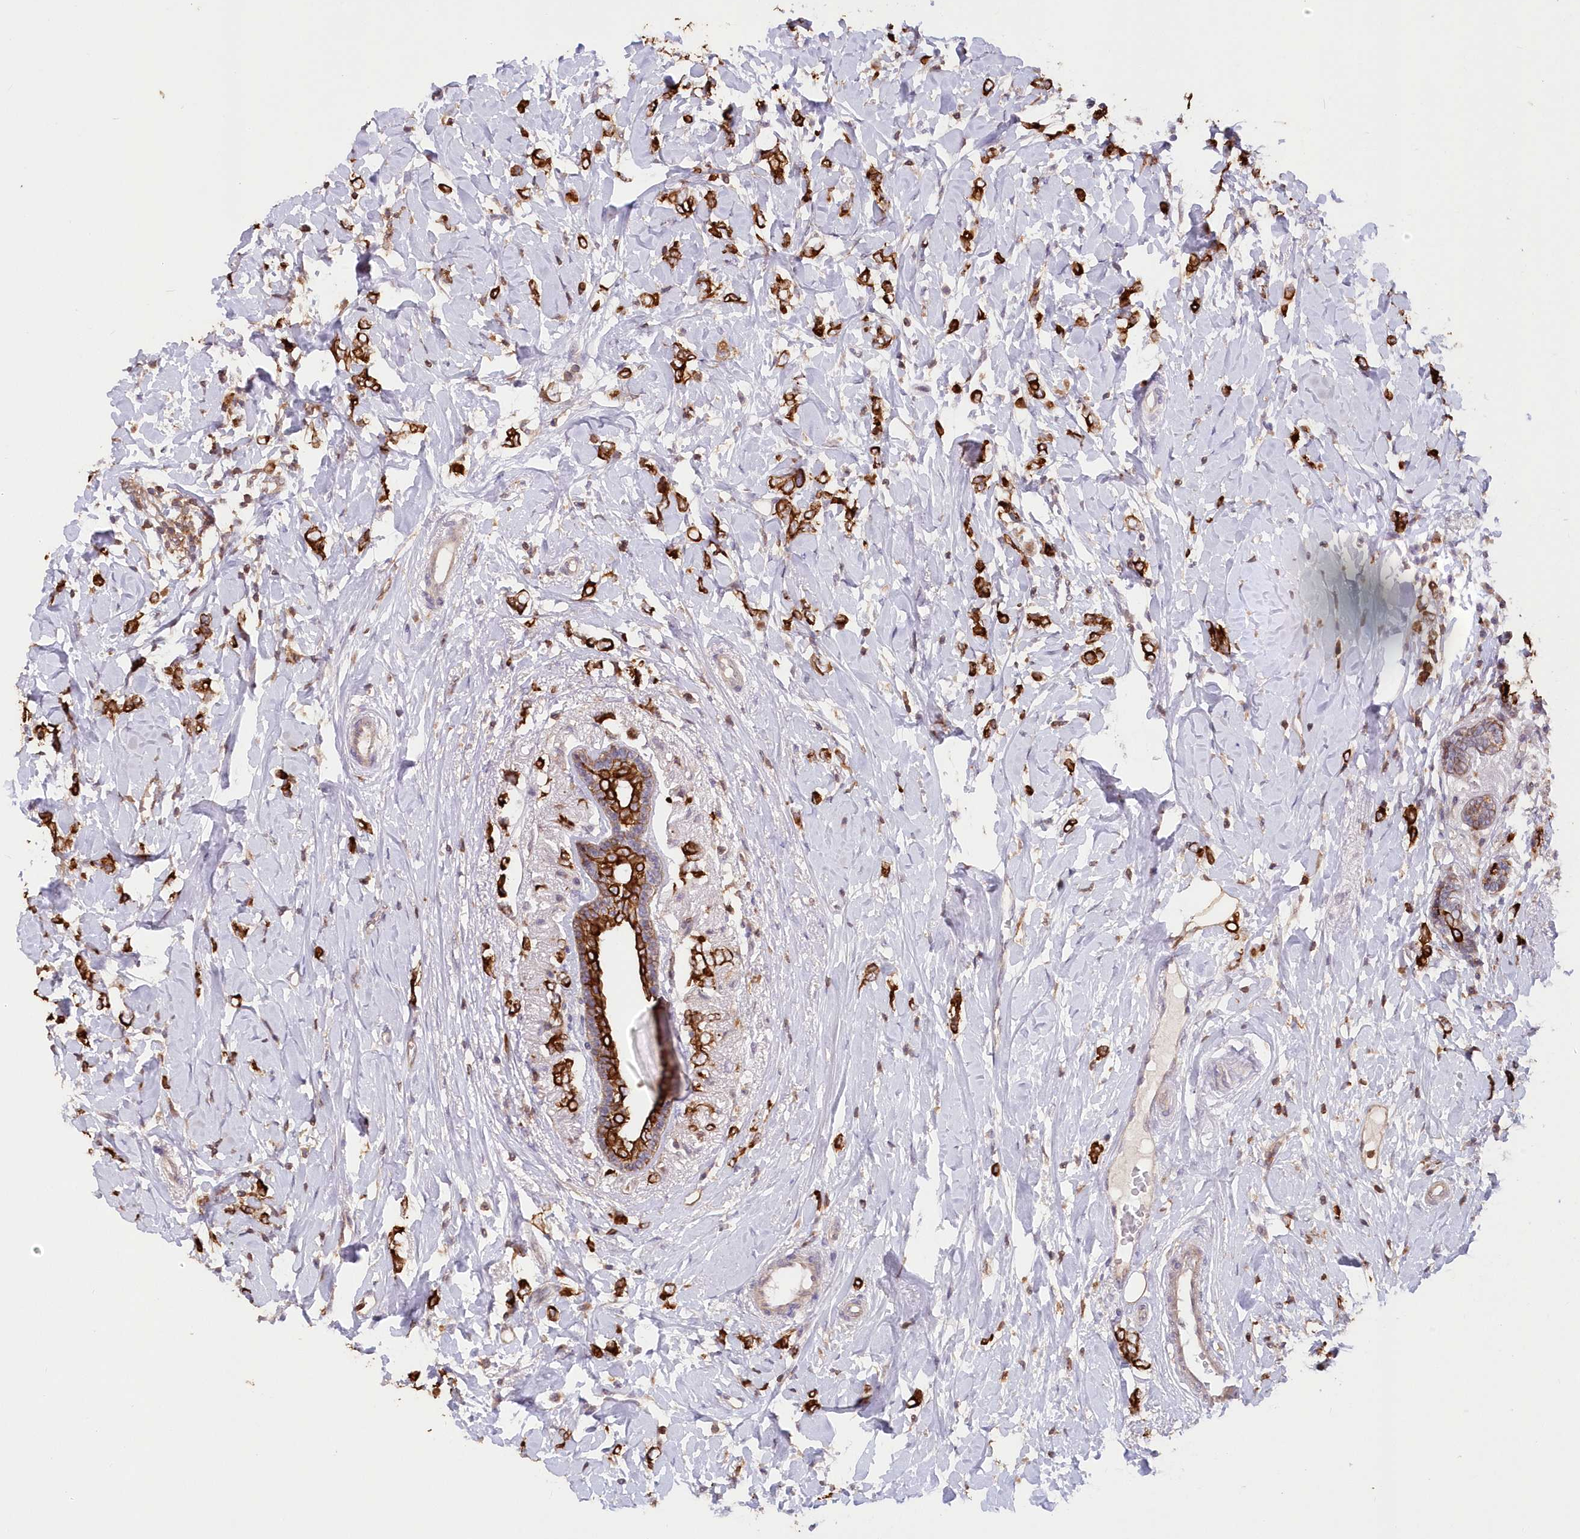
{"staining": {"intensity": "strong", "quantity": ">75%", "location": "cytoplasmic/membranous"}, "tissue": "breast cancer", "cell_type": "Tumor cells", "image_type": "cancer", "snomed": [{"axis": "morphology", "description": "Normal tissue, NOS"}, {"axis": "morphology", "description": "Lobular carcinoma"}, {"axis": "topography", "description": "Breast"}], "caption": "A high-resolution micrograph shows IHC staining of breast cancer (lobular carcinoma), which displays strong cytoplasmic/membranous expression in approximately >75% of tumor cells. (Brightfield microscopy of DAB IHC at high magnification).", "gene": "SNED1", "patient": {"sex": "female", "age": 47}}